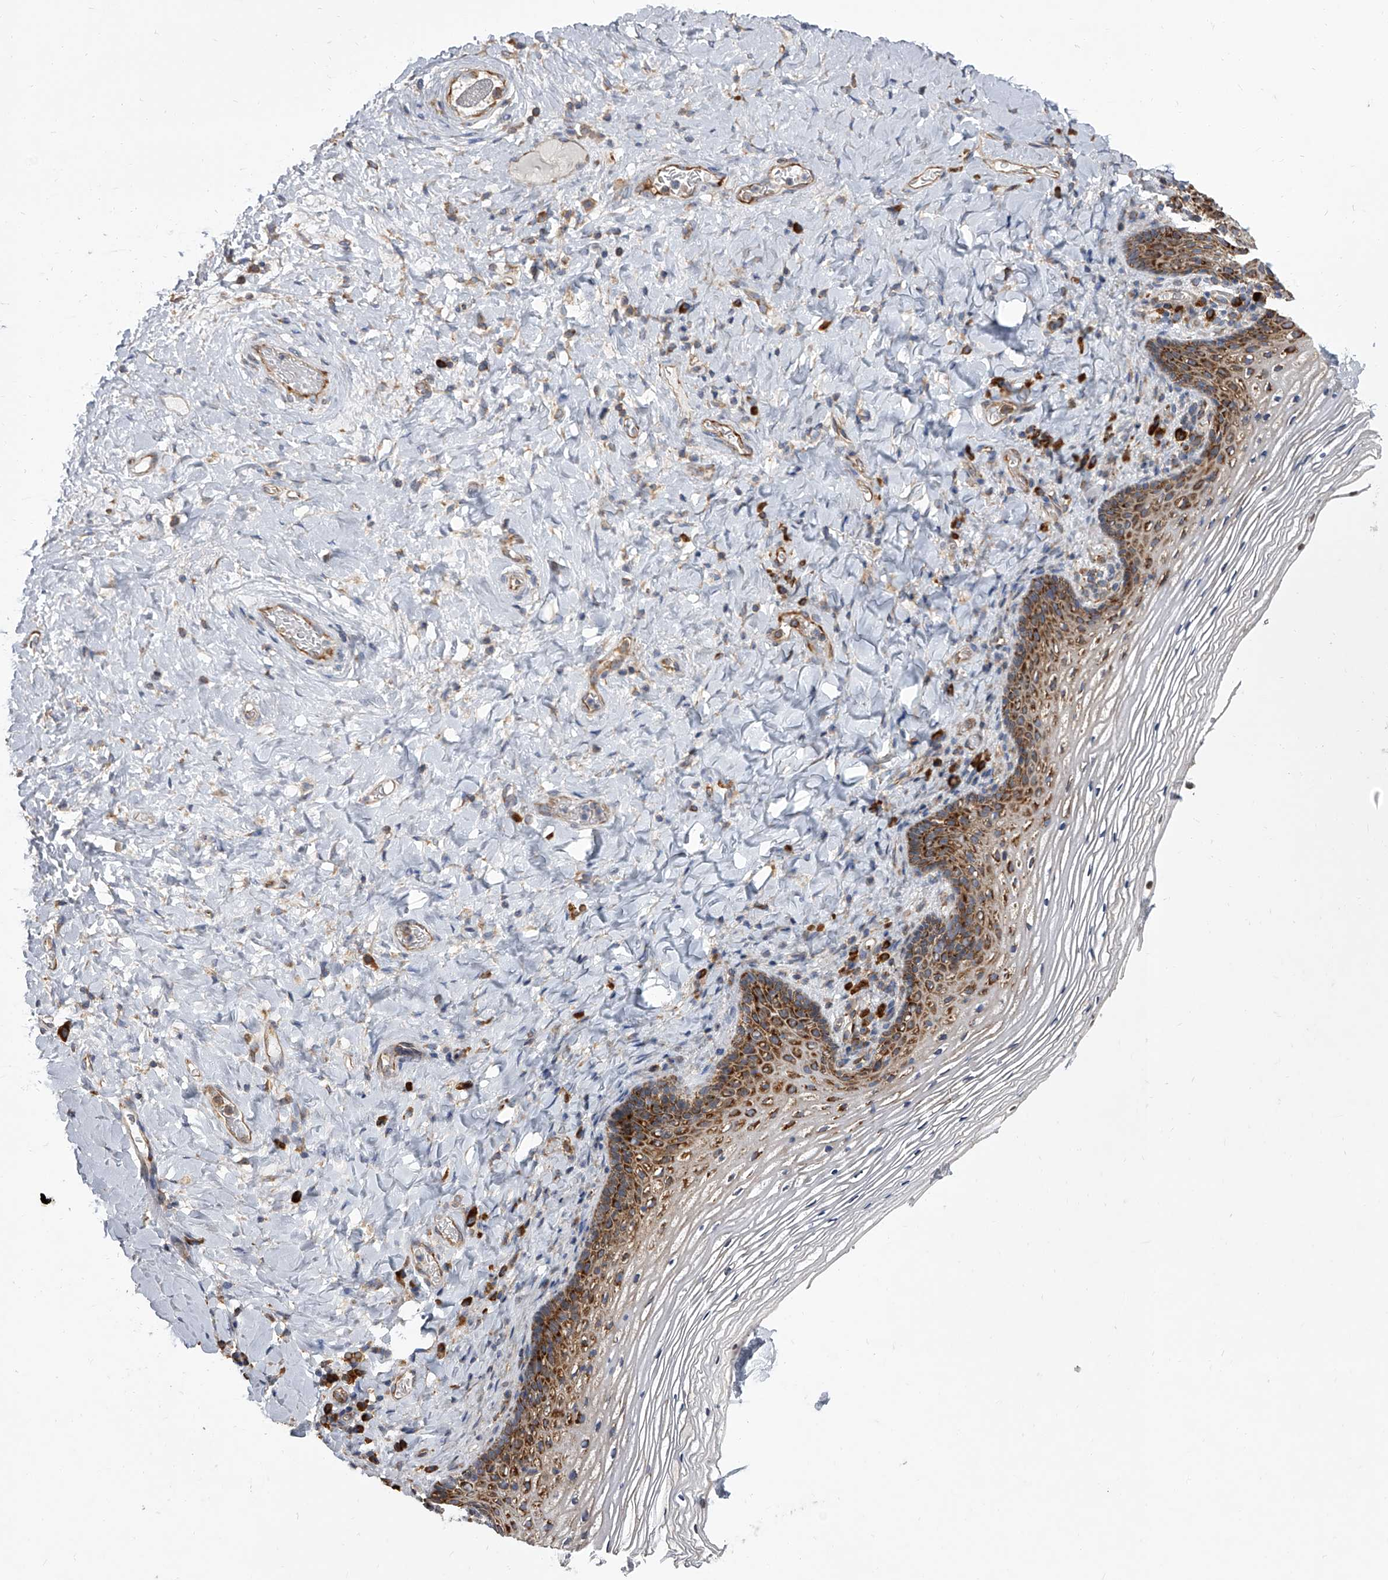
{"staining": {"intensity": "strong", "quantity": ">75%", "location": "cytoplasmic/membranous"}, "tissue": "vagina", "cell_type": "Squamous epithelial cells", "image_type": "normal", "snomed": [{"axis": "morphology", "description": "Normal tissue, NOS"}, {"axis": "topography", "description": "Vagina"}], "caption": "Normal vagina was stained to show a protein in brown. There is high levels of strong cytoplasmic/membranous positivity in about >75% of squamous epithelial cells.", "gene": "EIF2S2", "patient": {"sex": "female", "age": 60}}